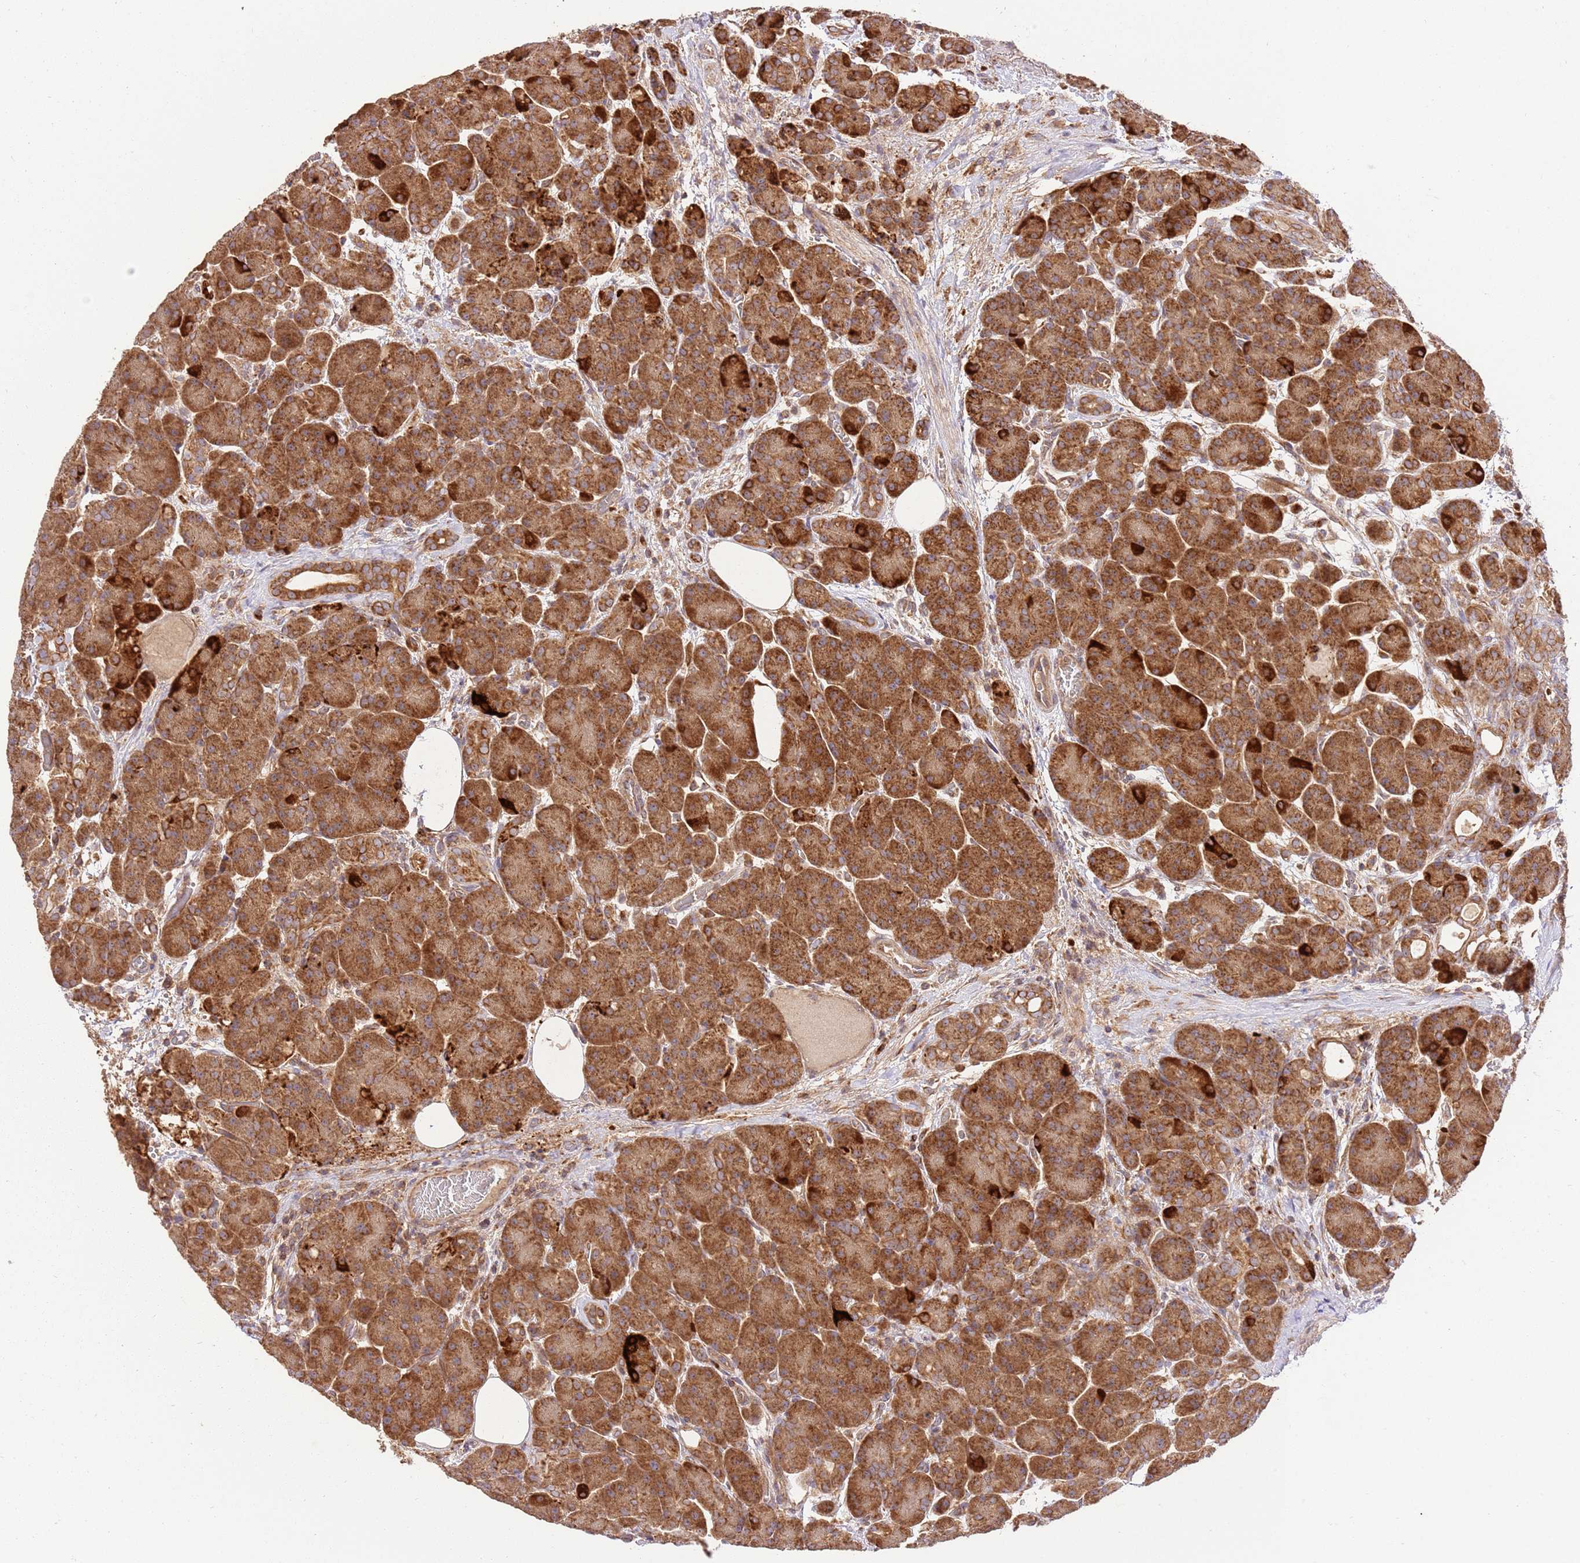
{"staining": {"intensity": "strong", "quantity": ">75%", "location": "cytoplasmic/membranous"}, "tissue": "pancreas", "cell_type": "Exocrine glandular cells", "image_type": "normal", "snomed": [{"axis": "morphology", "description": "Normal tissue, NOS"}, {"axis": "topography", "description": "Pancreas"}], "caption": "Pancreas stained with a brown dye demonstrates strong cytoplasmic/membranous positive positivity in about >75% of exocrine glandular cells.", "gene": "SPATA2L", "patient": {"sex": "male", "age": 63}}